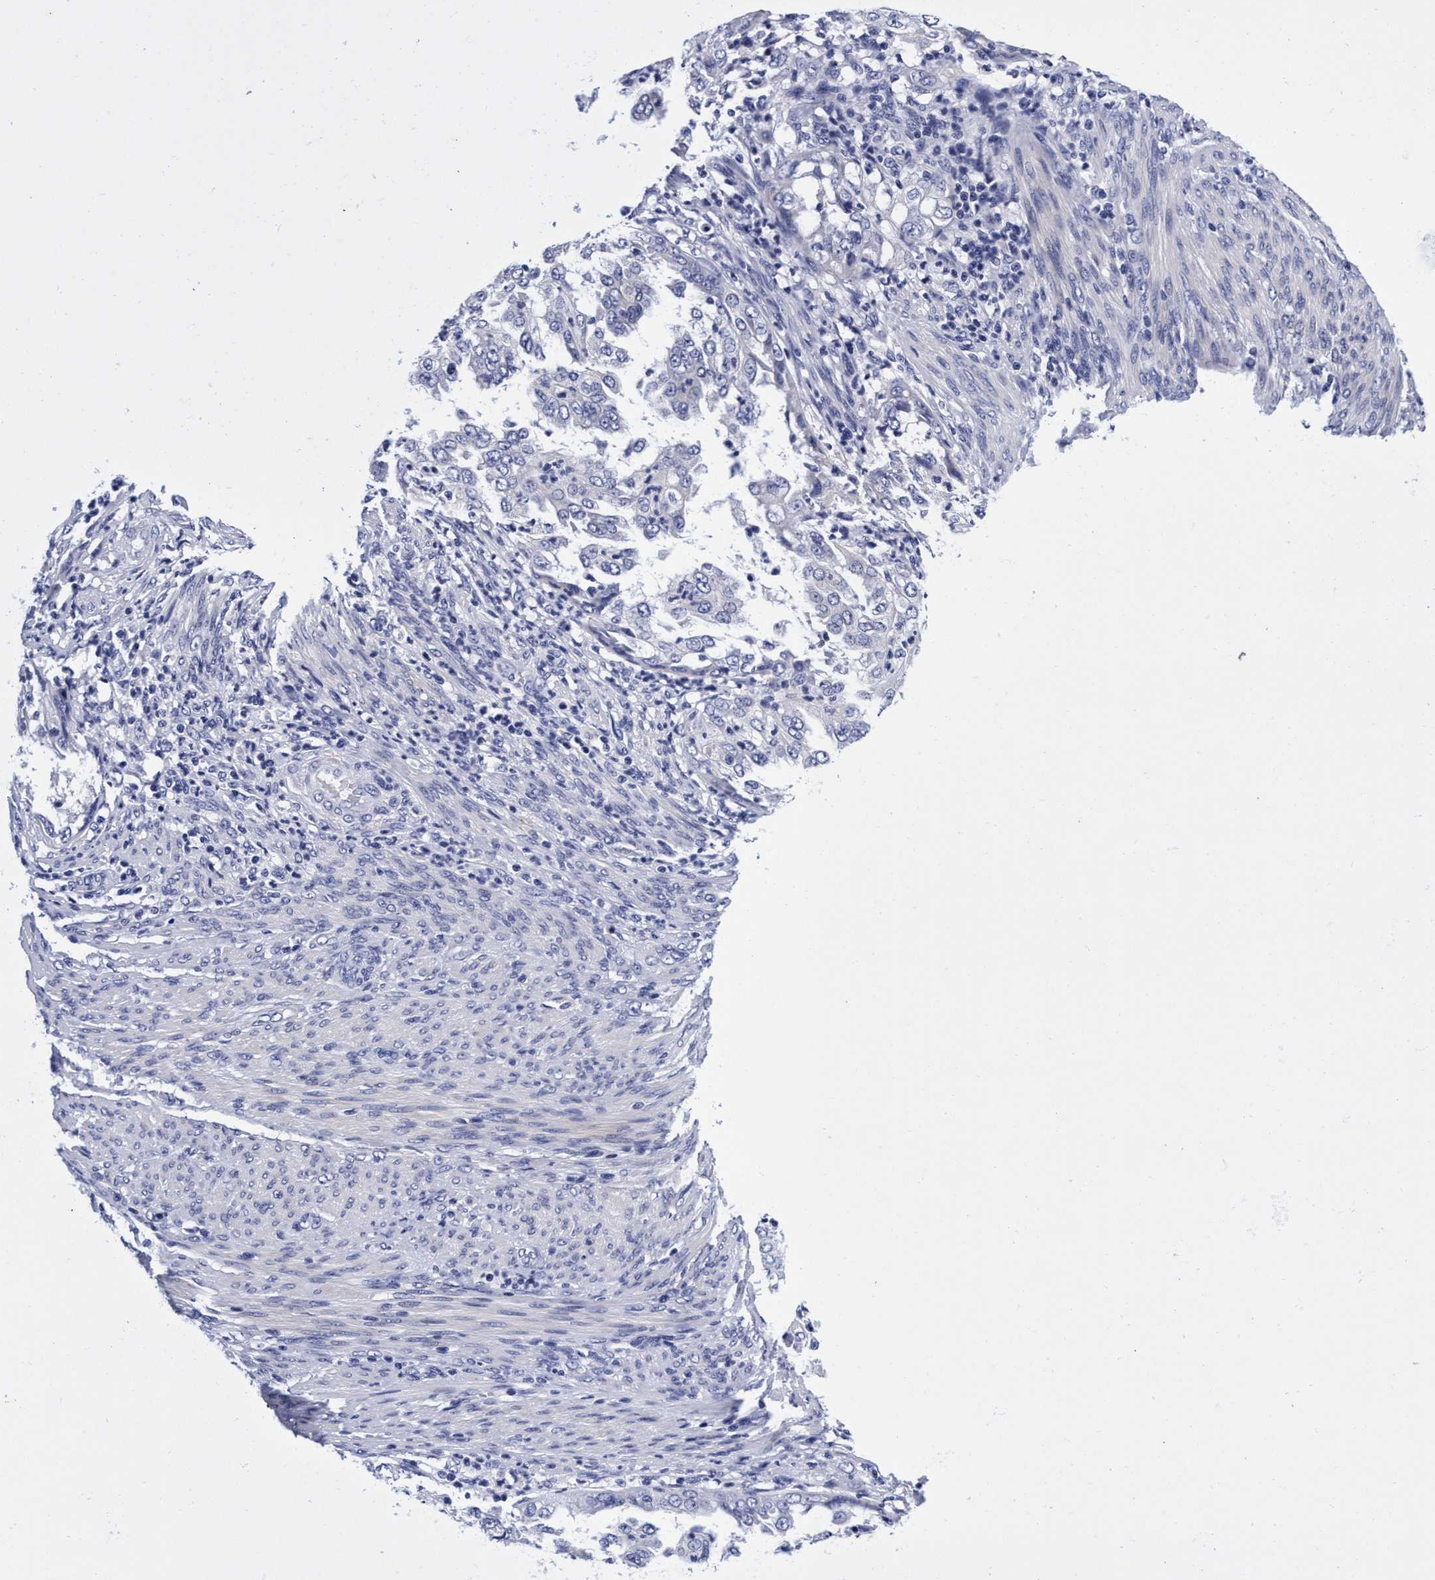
{"staining": {"intensity": "negative", "quantity": "none", "location": "none"}, "tissue": "endometrial cancer", "cell_type": "Tumor cells", "image_type": "cancer", "snomed": [{"axis": "morphology", "description": "Adenocarcinoma, NOS"}, {"axis": "topography", "description": "Endometrium"}], "caption": "This is an immunohistochemistry histopathology image of endometrial cancer. There is no expression in tumor cells.", "gene": "PLPPR1", "patient": {"sex": "female", "age": 85}}